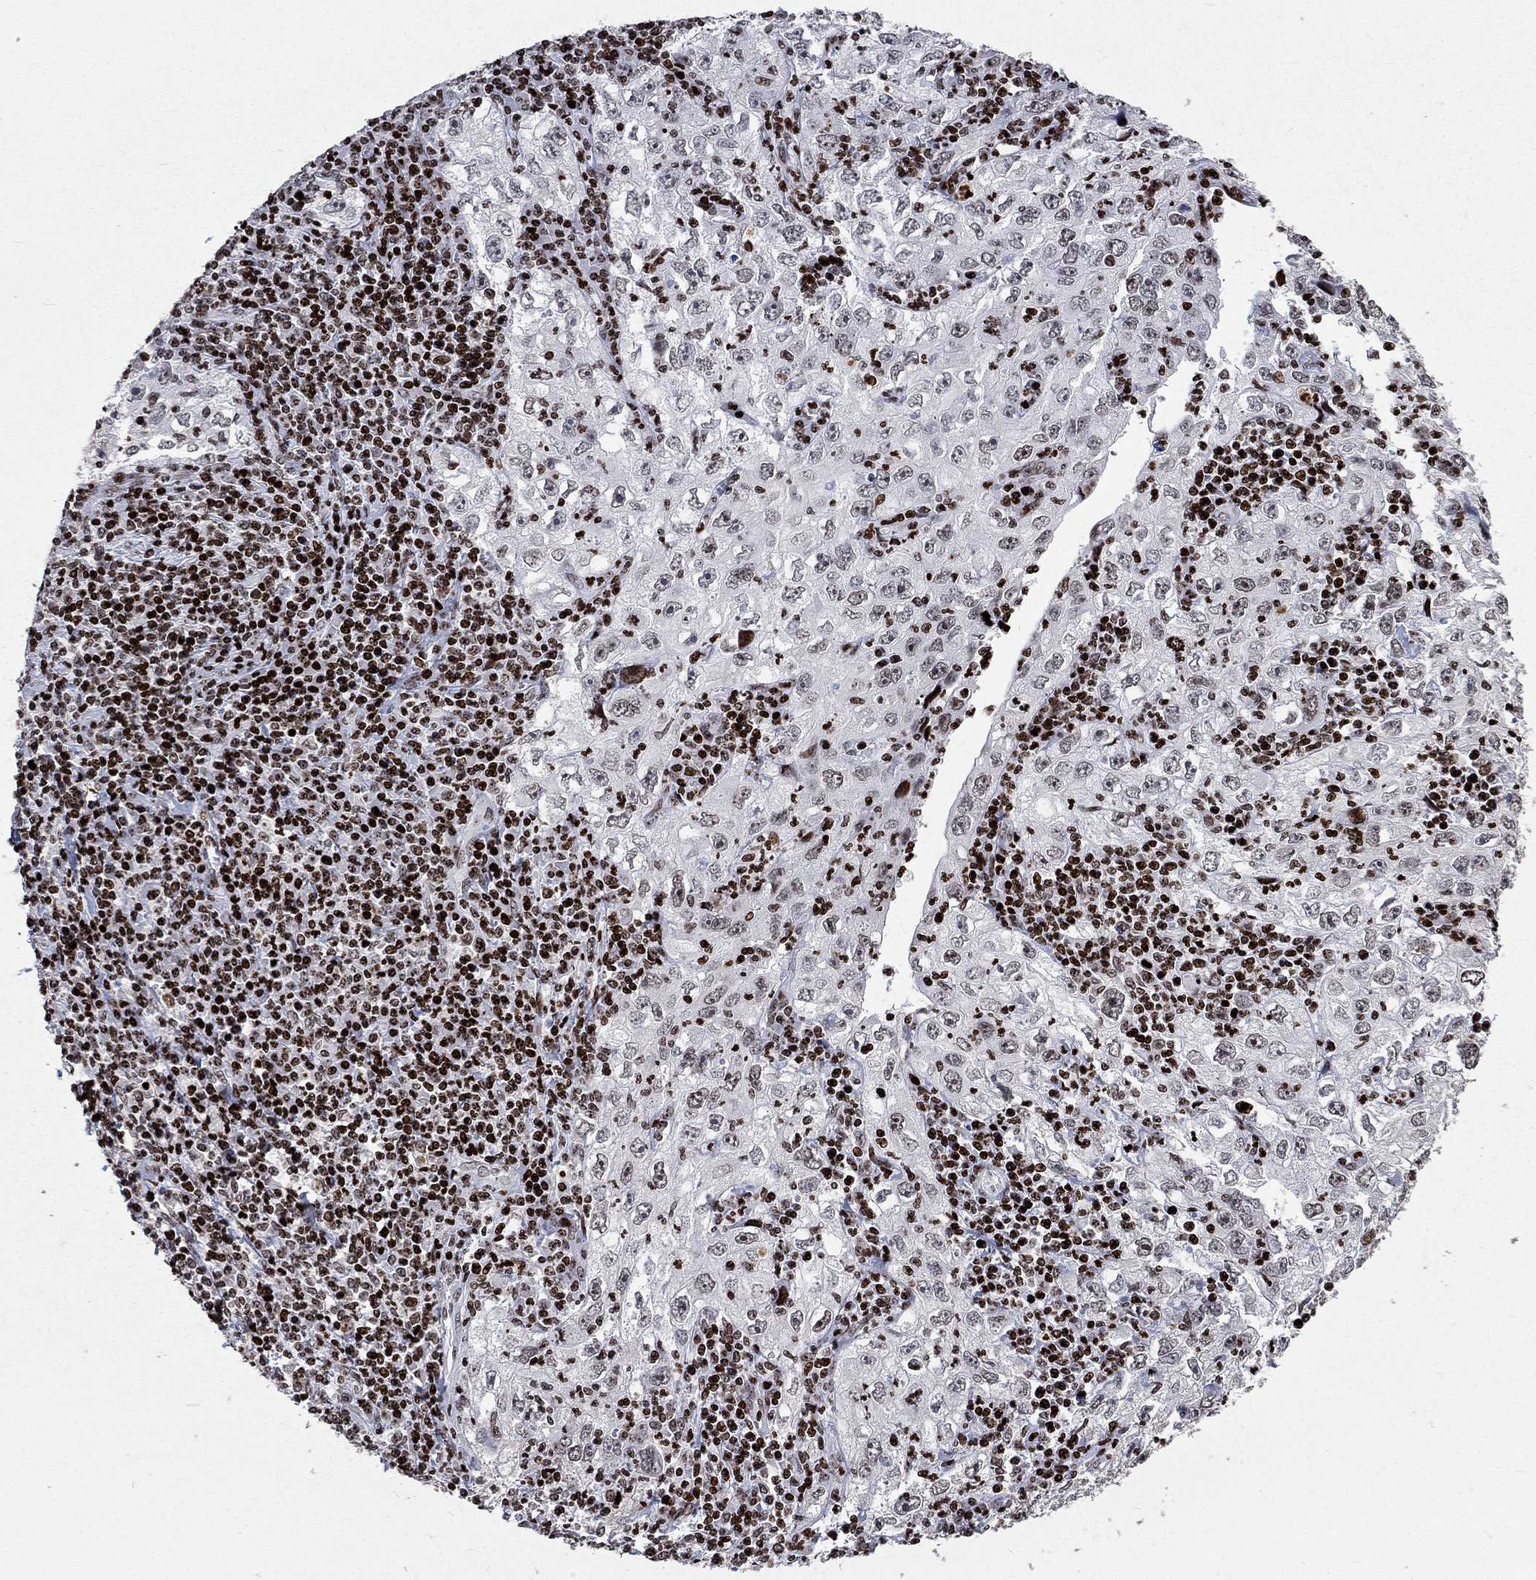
{"staining": {"intensity": "negative", "quantity": "none", "location": "none"}, "tissue": "cervical cancer", "cell_type": "Tumor cells", "image_type": "cancer", "snomed": [{"axis": "morphology", "description": "Squamous cell carcinoma, NOS"}, {"axis": "topography", "description": "Cervix"}], "caption": "An IHC photomicrograph of cervical cancer is shown. There is no staining in tumor cells of cervical cancer.", "gene": "SRSF3", "patient": {"sex": "female", "age": 24}}